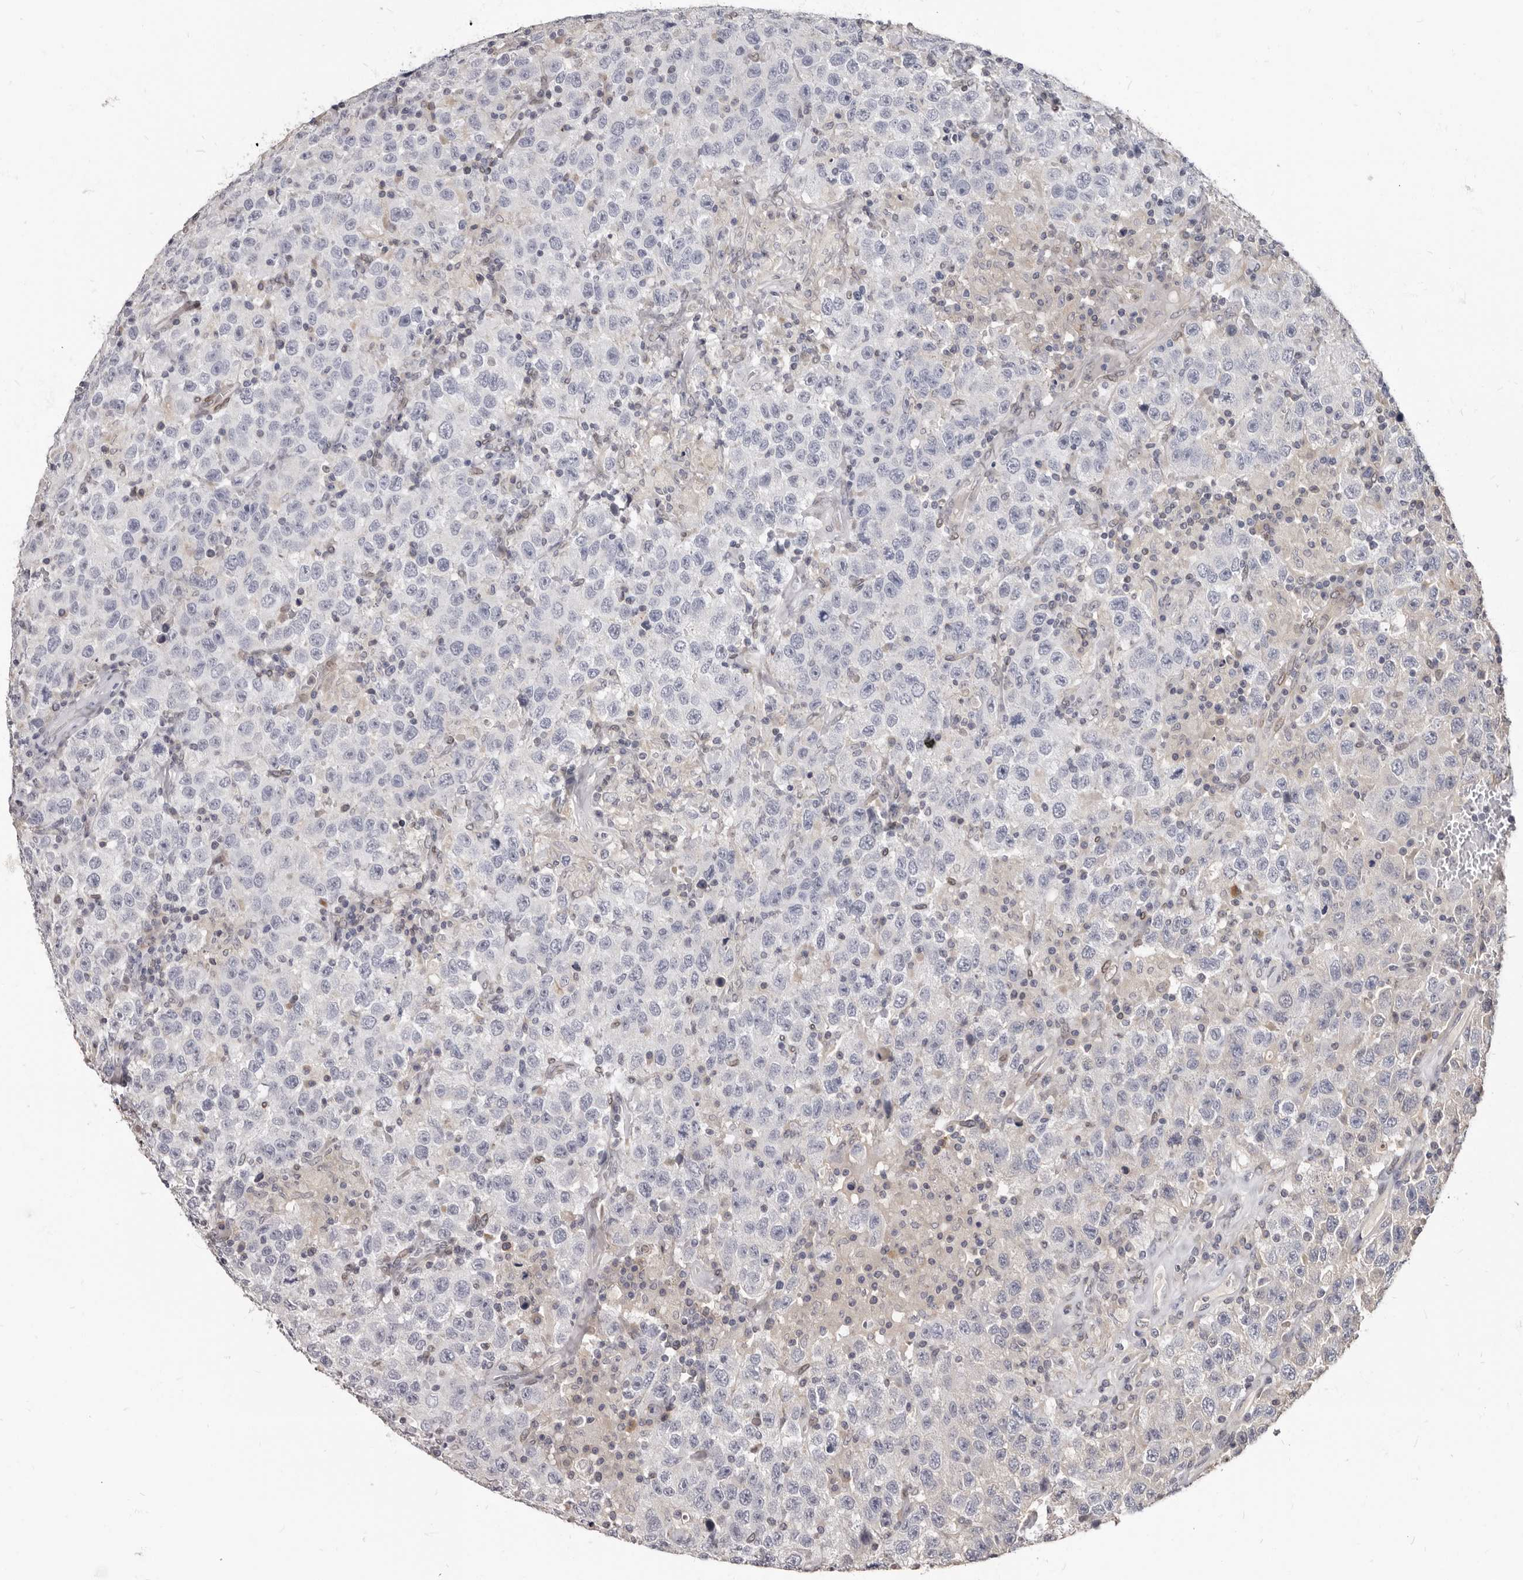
{"staining": {"intensity": "negative", "quantity": "none", "location": "none"}, "tissue": "testis cancer", "cell_type": "Tumor cells", "image_type": "cancer", "snomed": [{"axis": "morphology", "description": "Seminoma, NOS"}, {"axis": "topography", "description": "Testis"}], "caption": "Micrograph shows no significant protein staining in tumor cells of seminoma (testis).", "gene": "MRGPRF", "patient": {"sex": "male", "age": 41}}